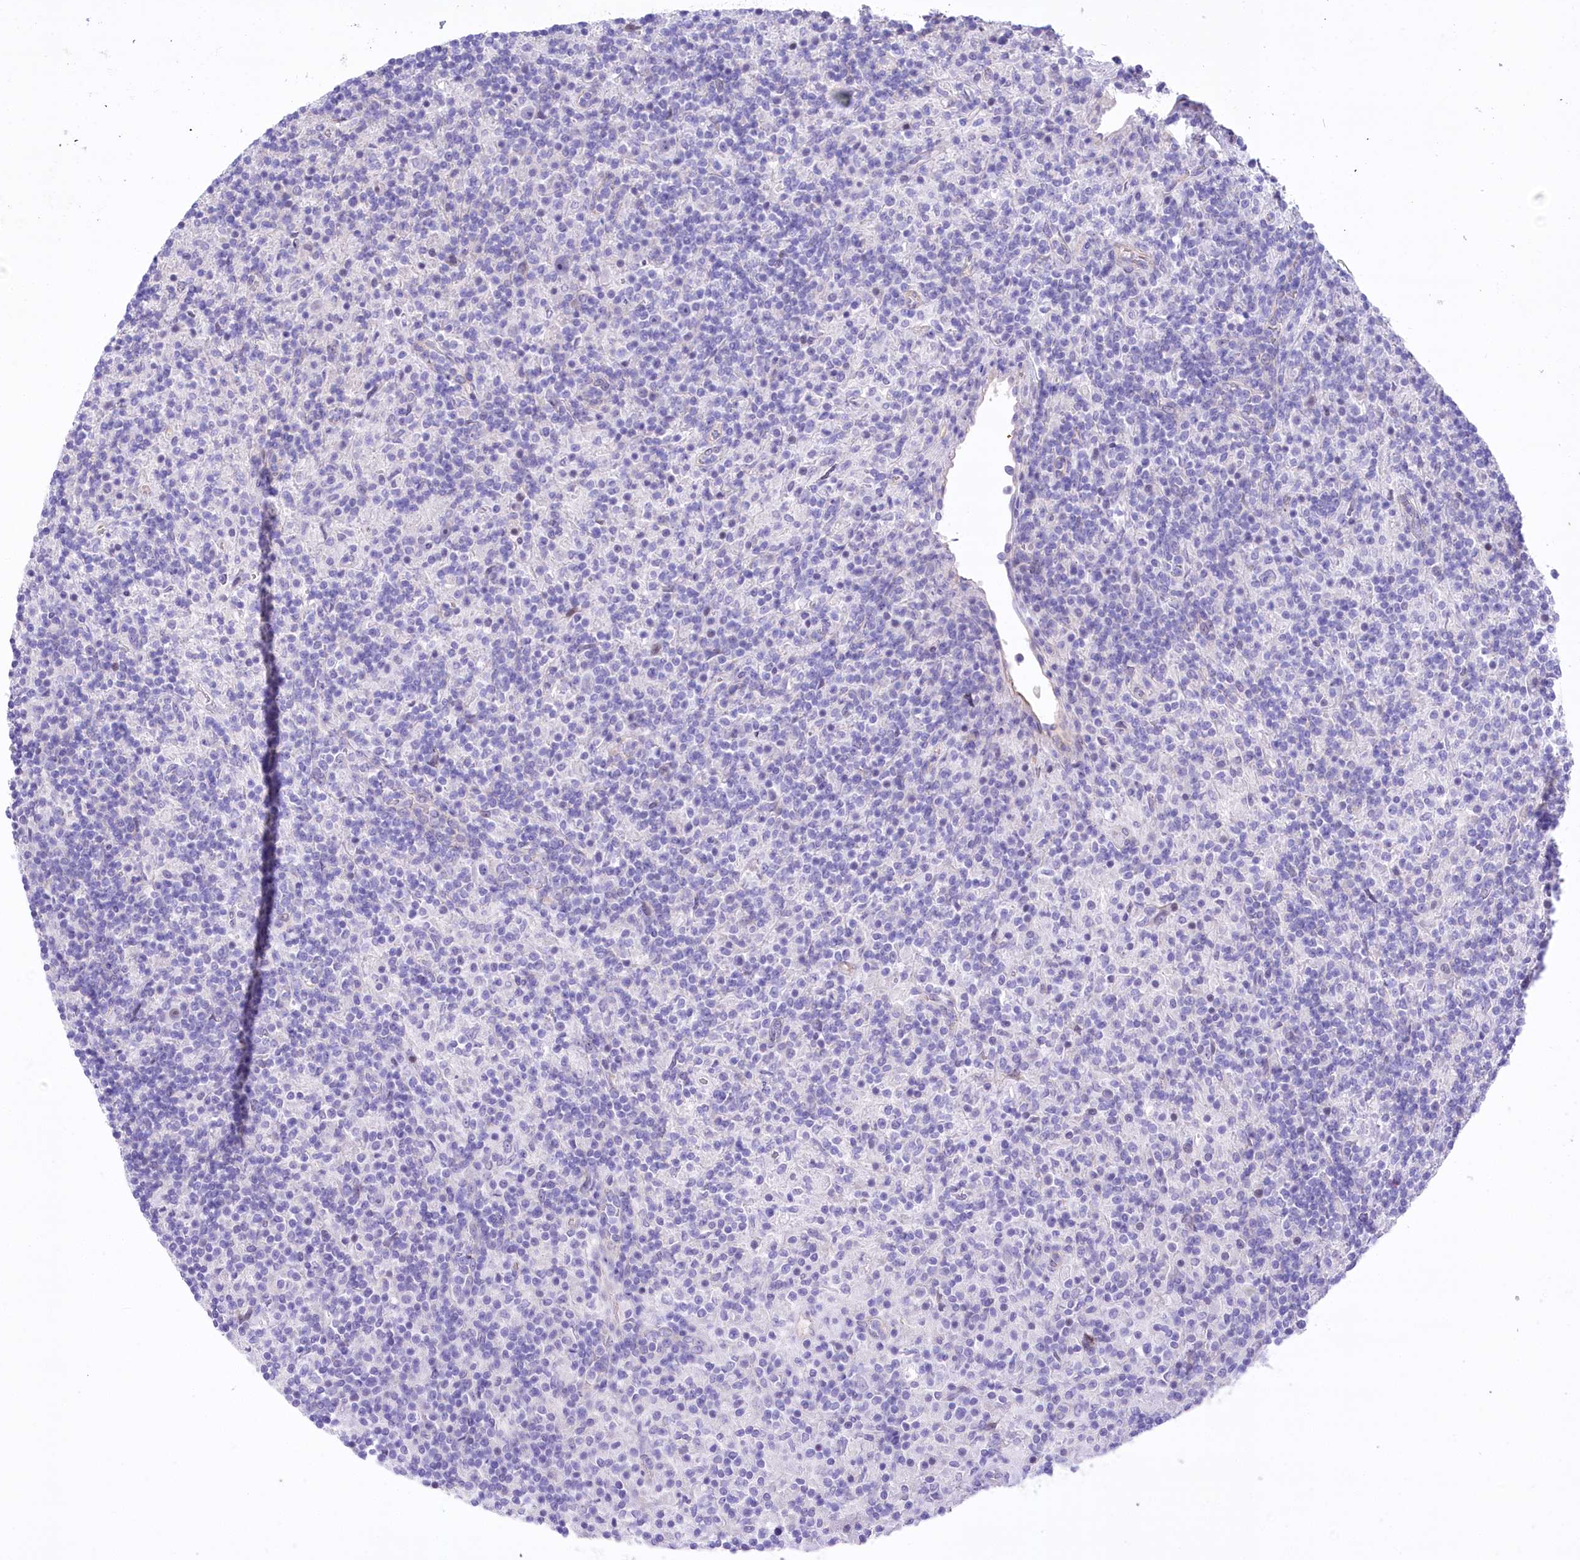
{"staining": {"intensity": "negative", "quantity": "none", "location": "none"}, "tissue": "lymphoma", "cell_type": "Tumor cells", "image_type": "cancer", "snomed": [{"axis": "morphology", "description": "Hodgkin's disease, NOS"}, {"axis": "topography", "description": "Lymph node"}], "caption": "DAB immunohistochemical staining of lymphoma displays no significant staining in tumor cells.", "gene": "CEP164", "patient": {"sex": "male", "age": 70}}